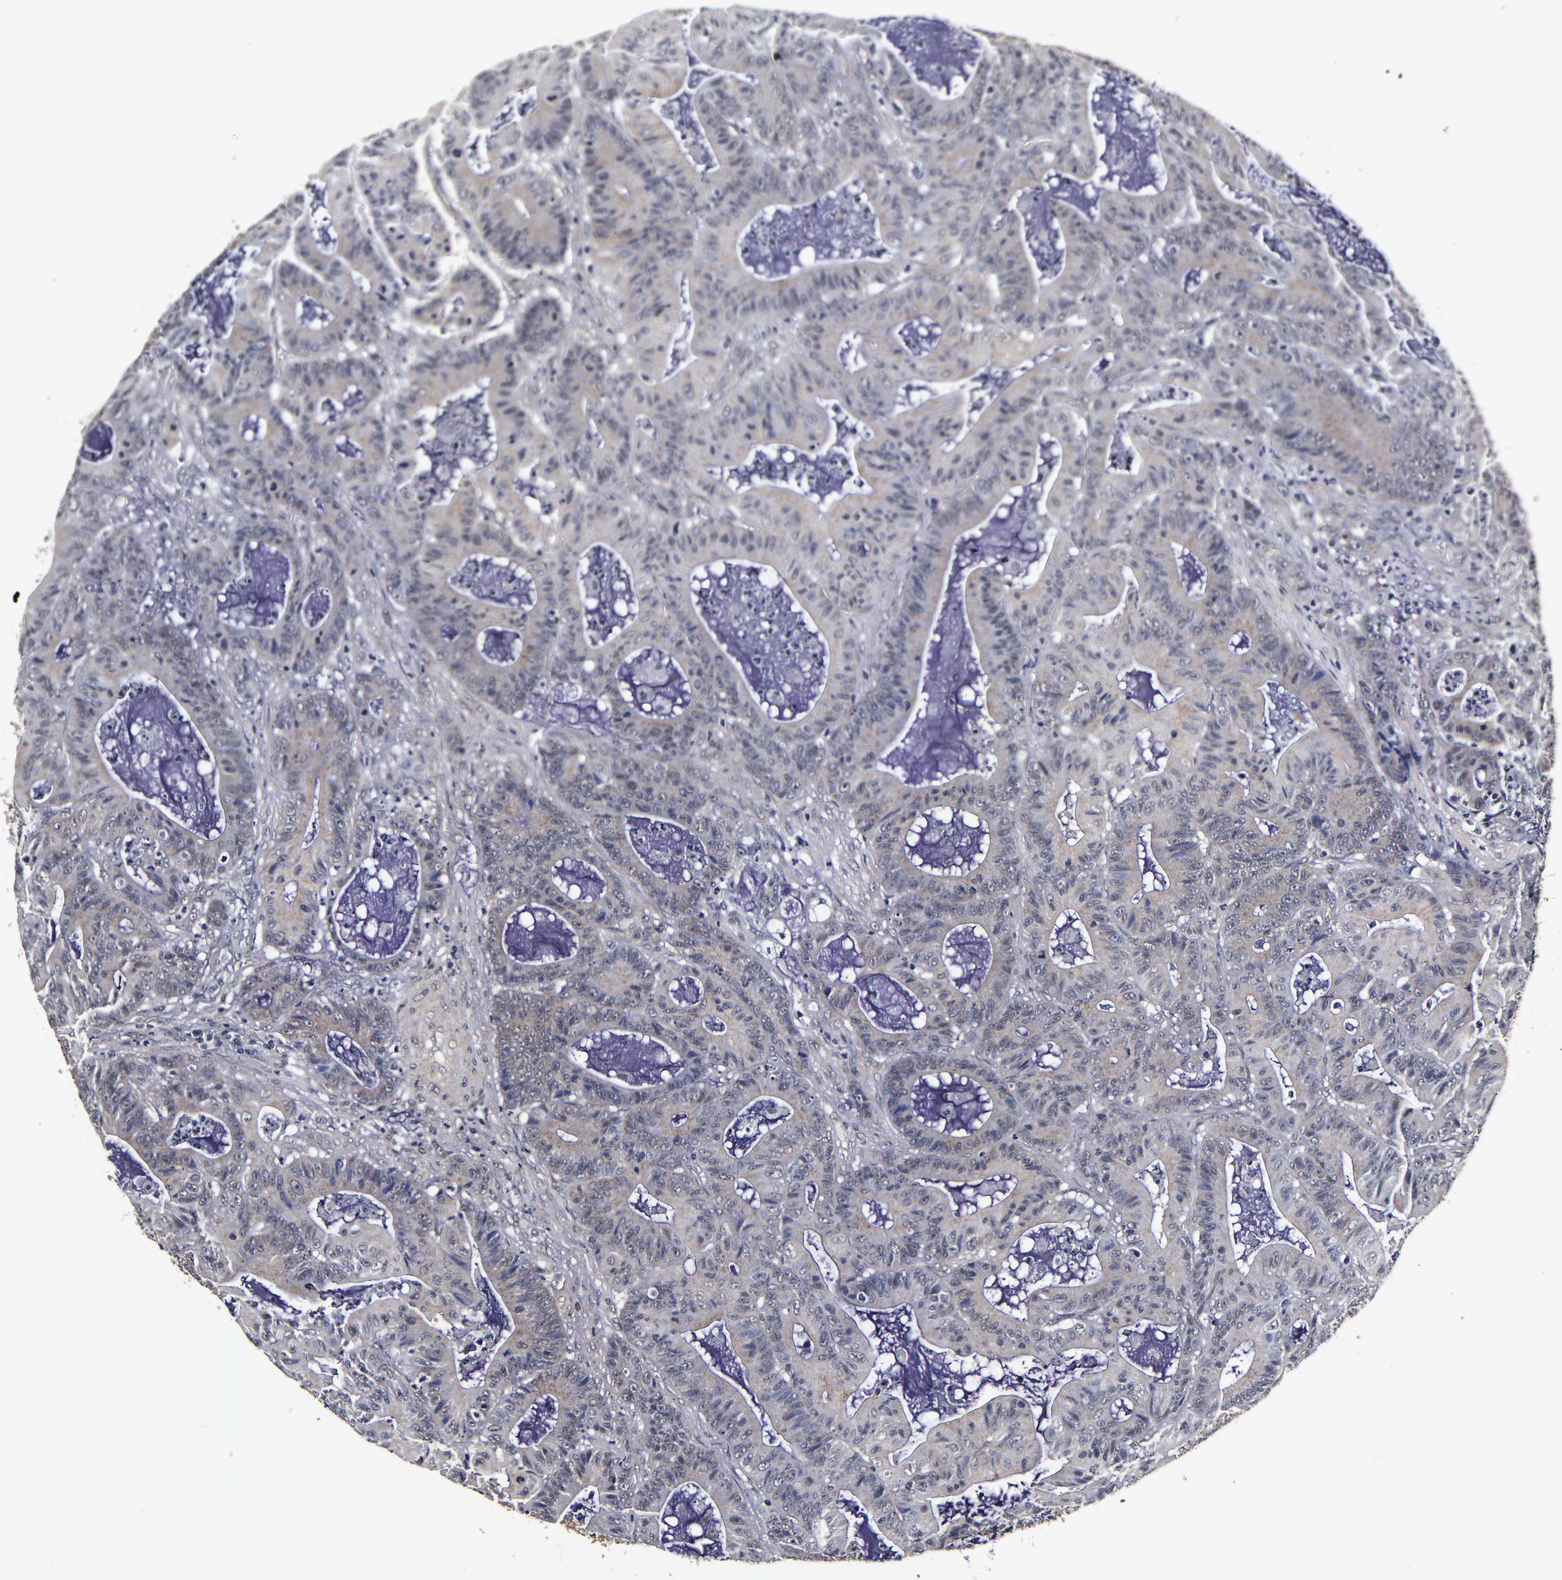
{"staining": {"intensity": "weak", "quantity": ">75%", "location": "cytoplasmic/membranous"}, "tissue": "colorectal cancer", "cell_type": "Tumor cells", "image_type": "cancer", "snomed": [{"axis": "morphology", "description": "Adenocarcinoma, NOS"}, {"axis": "topography", "description": "Colon"}], "caption": "Colorectal cancer stained with DAB IHC shows low levels of weak cytoplasmic/membranous staining in approximately >75% of tumor cells. Using DAB (brown) and hematoxylin (blue) stains, captured at high magnification using brightfield microscopy.", "gene": "MMP15", "patient": {"sex": "female", "age": 84}}